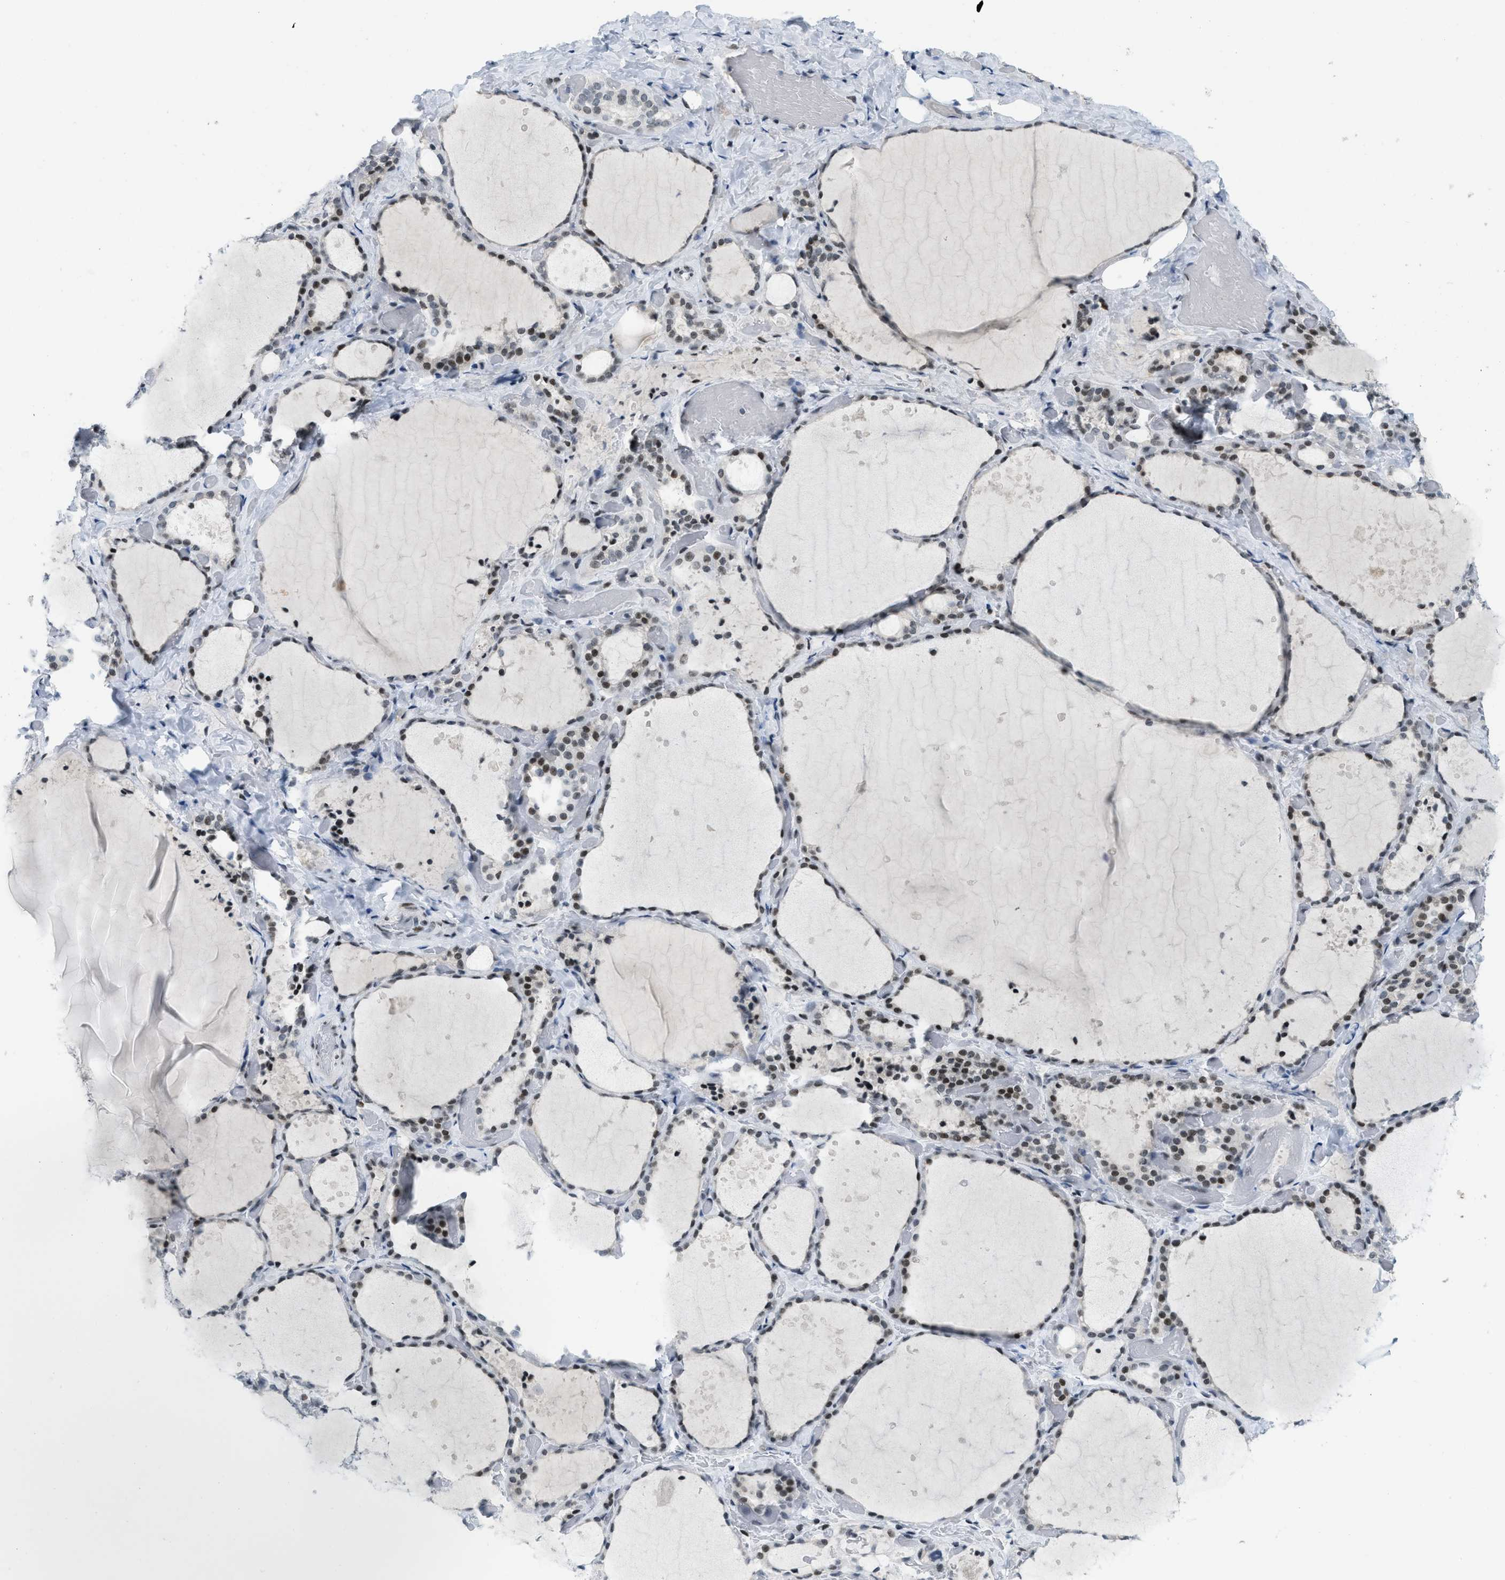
{"staining": {"intensity": "strong", "quantity": "25%-75%", "location": "nuclear"}, "tissue": "thyroid gland", "cell_type": "Glandular cells", "image_type": "normal", "snomed": [{"axis": "morphology", "description": "Normal tissue, NOS"}, {"axis": "topography", "description": "Thyroid gland"}], "caption": "IHC image of normal thyroid gland: human thyroid gland stained using IHC displays high levels of strong protein expression localized specifically in the nuclear of glandular cells, appearing as a nuclear brown color.", "gene": "PBX1", "patient": {"sex": "female", "age": 44}}